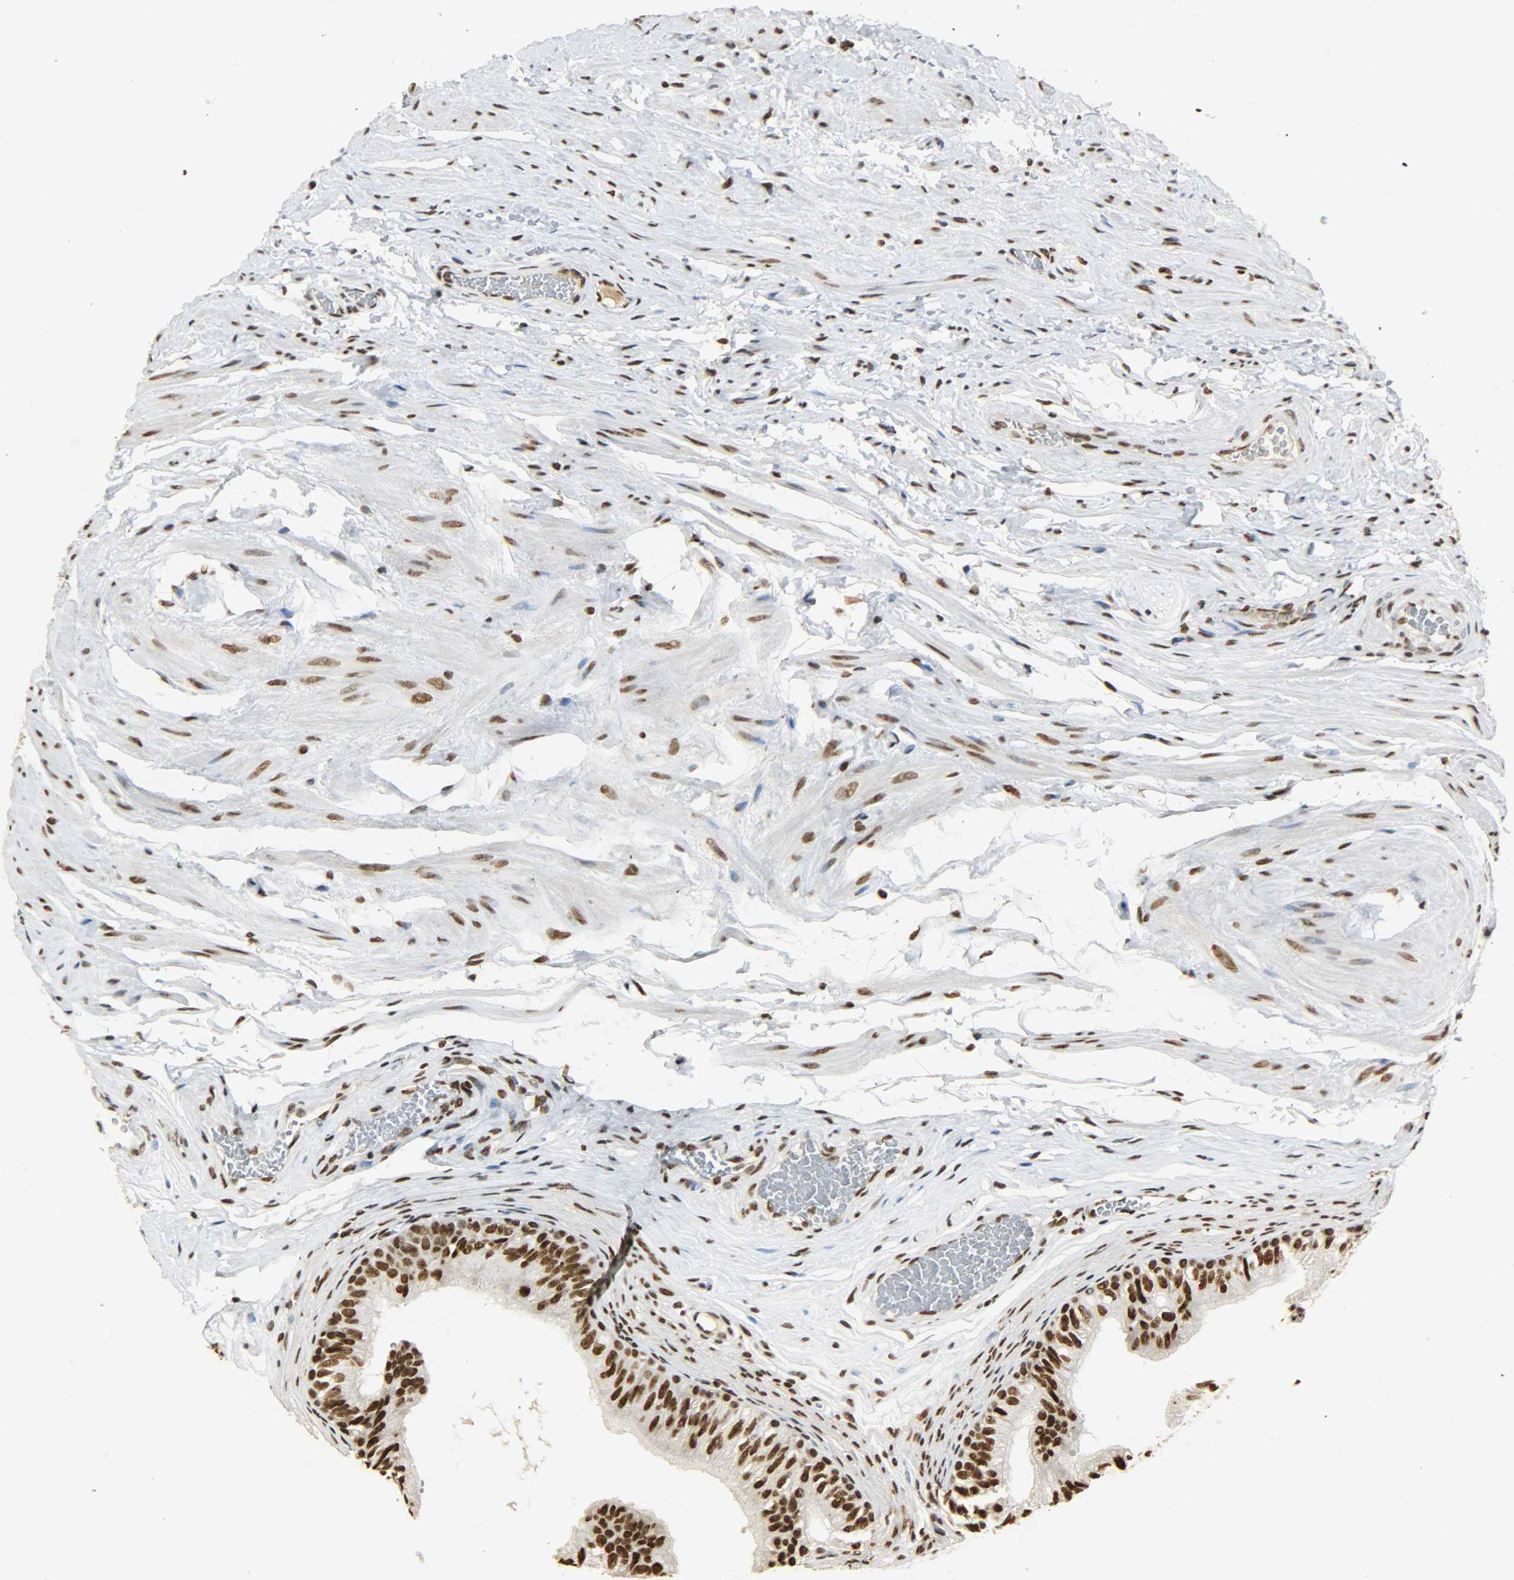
{"staining": {"intensity": "strong", "quantity": ">75%", "location": "nuclear"}, "tissue": "epididymis", "cell_type": "Glandular cells", "image_type": "normal", "snomed": [{"axis": "morphology", "description": "Normal tissue, NOS"}, {"axis": "topography", "description": "Testis"}, {"axis": "topography", "description": "Epididymis"}], "caption": "A brown stain shows strong nuclear staining of a protein in glandular cells of unremarkable epididymis. (IHC, brightfield microscopy, high magnification).", "gene": "KHDRBS1", "patient": {"sex": "male", "age": 36}}